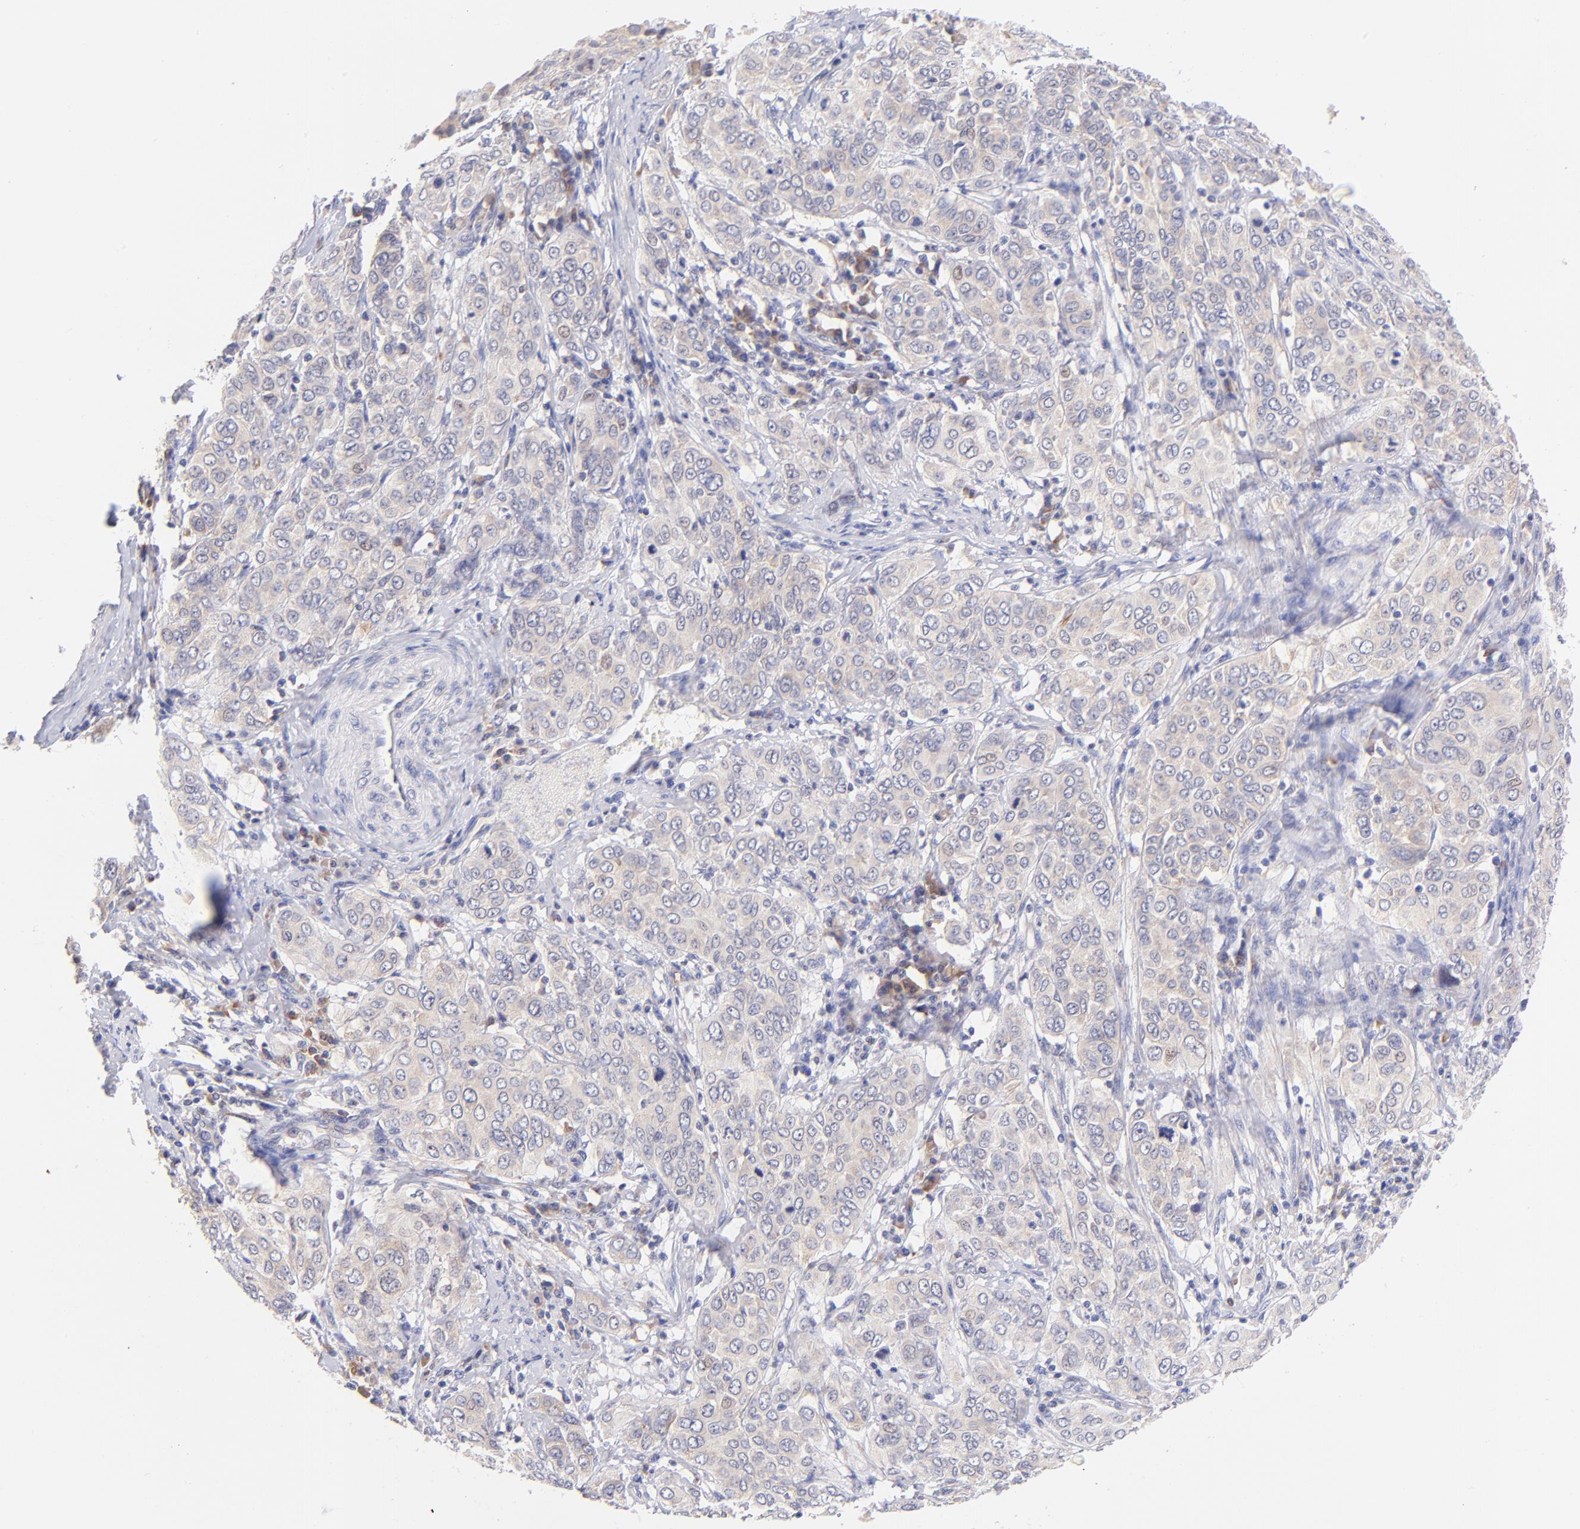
{"staining": {"intensity": "weak", "quantity": ">75%", "location": "cytoplasmic/membranous"}, "tissue": "cervical cancer", "cell_type": "Tumor cells", "image_type": "cancer", "snomed": [{"axis": "morphology", "description": "Squamous cell carcinoma, NOS"}, {"axis": "topography", "description": "Cervix"}], "caption": "Immunohistochemistry (DAB (3,3'-diaminobenzidine)) staining of human cervical cancer demonstrates weak cytoplasmic/membranous protein positivity in about >75% of tumor cells.", "gene": "RPL11", "patient": {"sex": "female", "age": 38}}